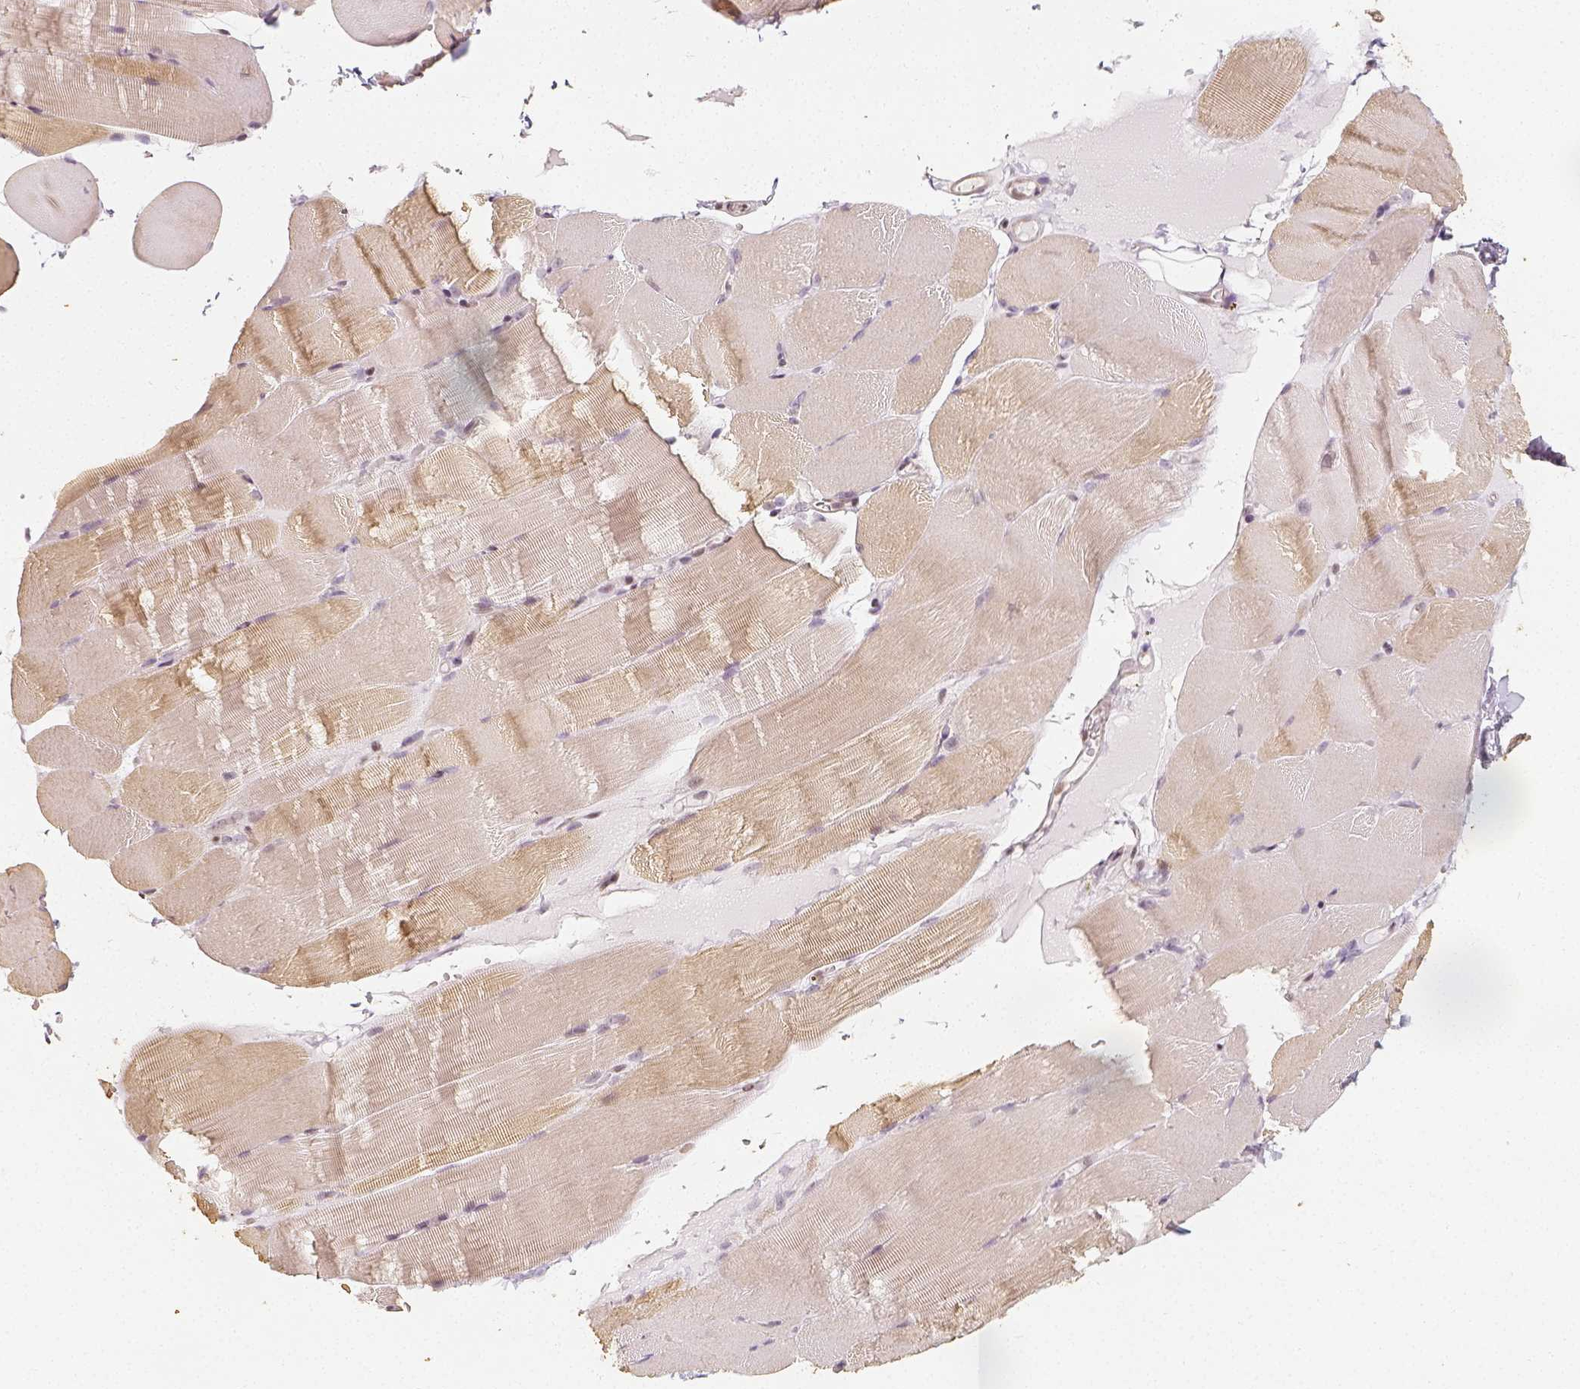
{"staining": {"intensity": "negative", "quantity": "none", "location": "none"}, "tissue": "skeletal muscle", "cell_type": "Myocytes", "image_type": "normal", "snomed": [{"axis": "morphology", "description": "Normal tissue, NOS"}, {"axis": "topography", "description": "Skeletal muscle"}], "caption": "A photomicrograph of human skeletal muscle is negative for staining in myocytes. Brightfield microscopy of immunohistochemistry stained with DAB (brown) and hematoxylin (blue), captured at high magnification.", "gene": "HDAC1", "patient": {"sex": "female", "age": 37}}